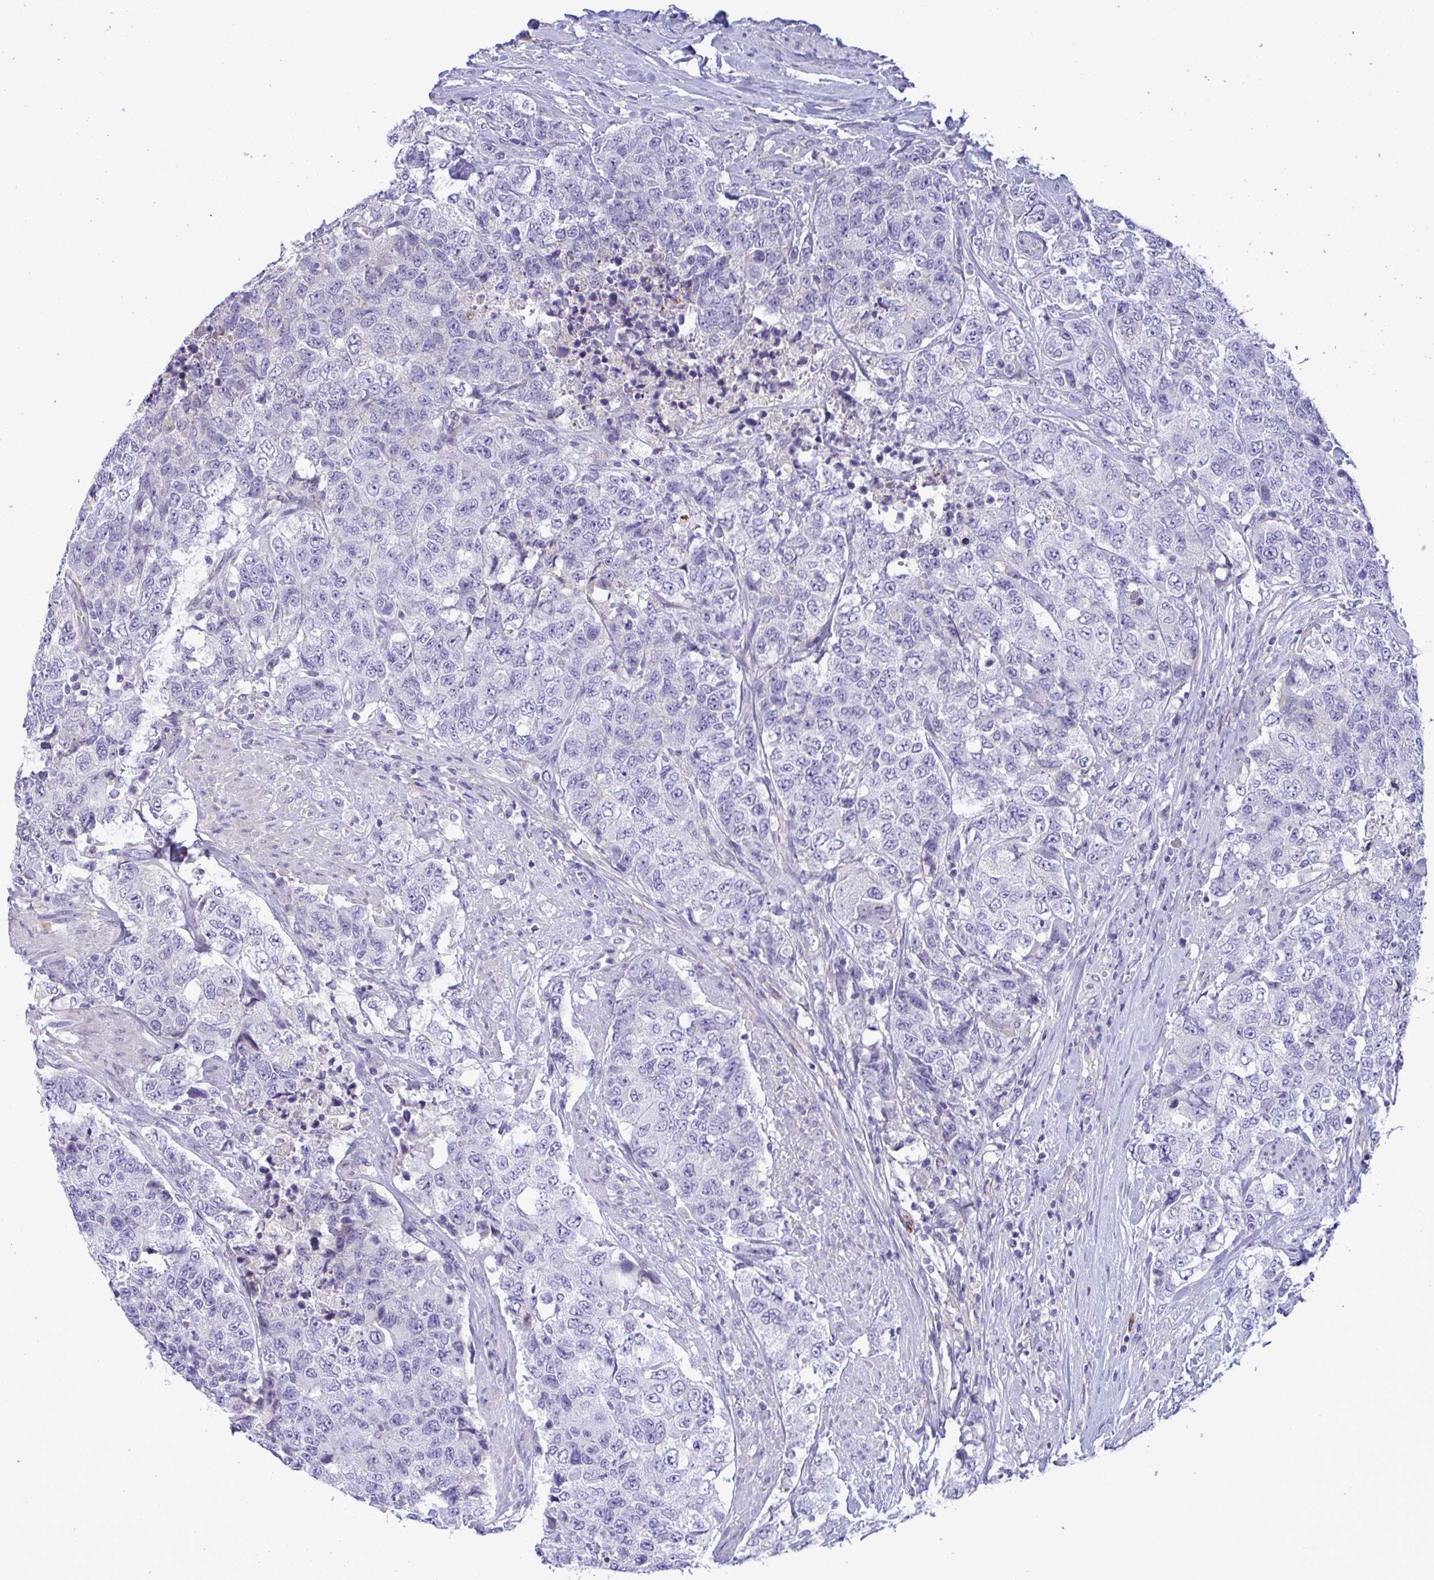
{"staining": {"intensity": "negative", "quantity": "none", "location": "none"}, "tissue": "urothelial cancer", "cell_type": "Tumor cells", "image_type": "cancer", "snomed": [{"axis": "morphology", "description": "Urothelial carcinoma, High grade"}, {"axis": "topography", "description": "Urinary bladder"}], "caption": "High power microscopy micrograph of an IHC histopathology image of high-grade urothelial carcinoma, revealing no significant expression in tumor cells. (DAB IHC, high magnification).", "gene": "MS4A14", "patient": {"sex": "female", "age": 78}}